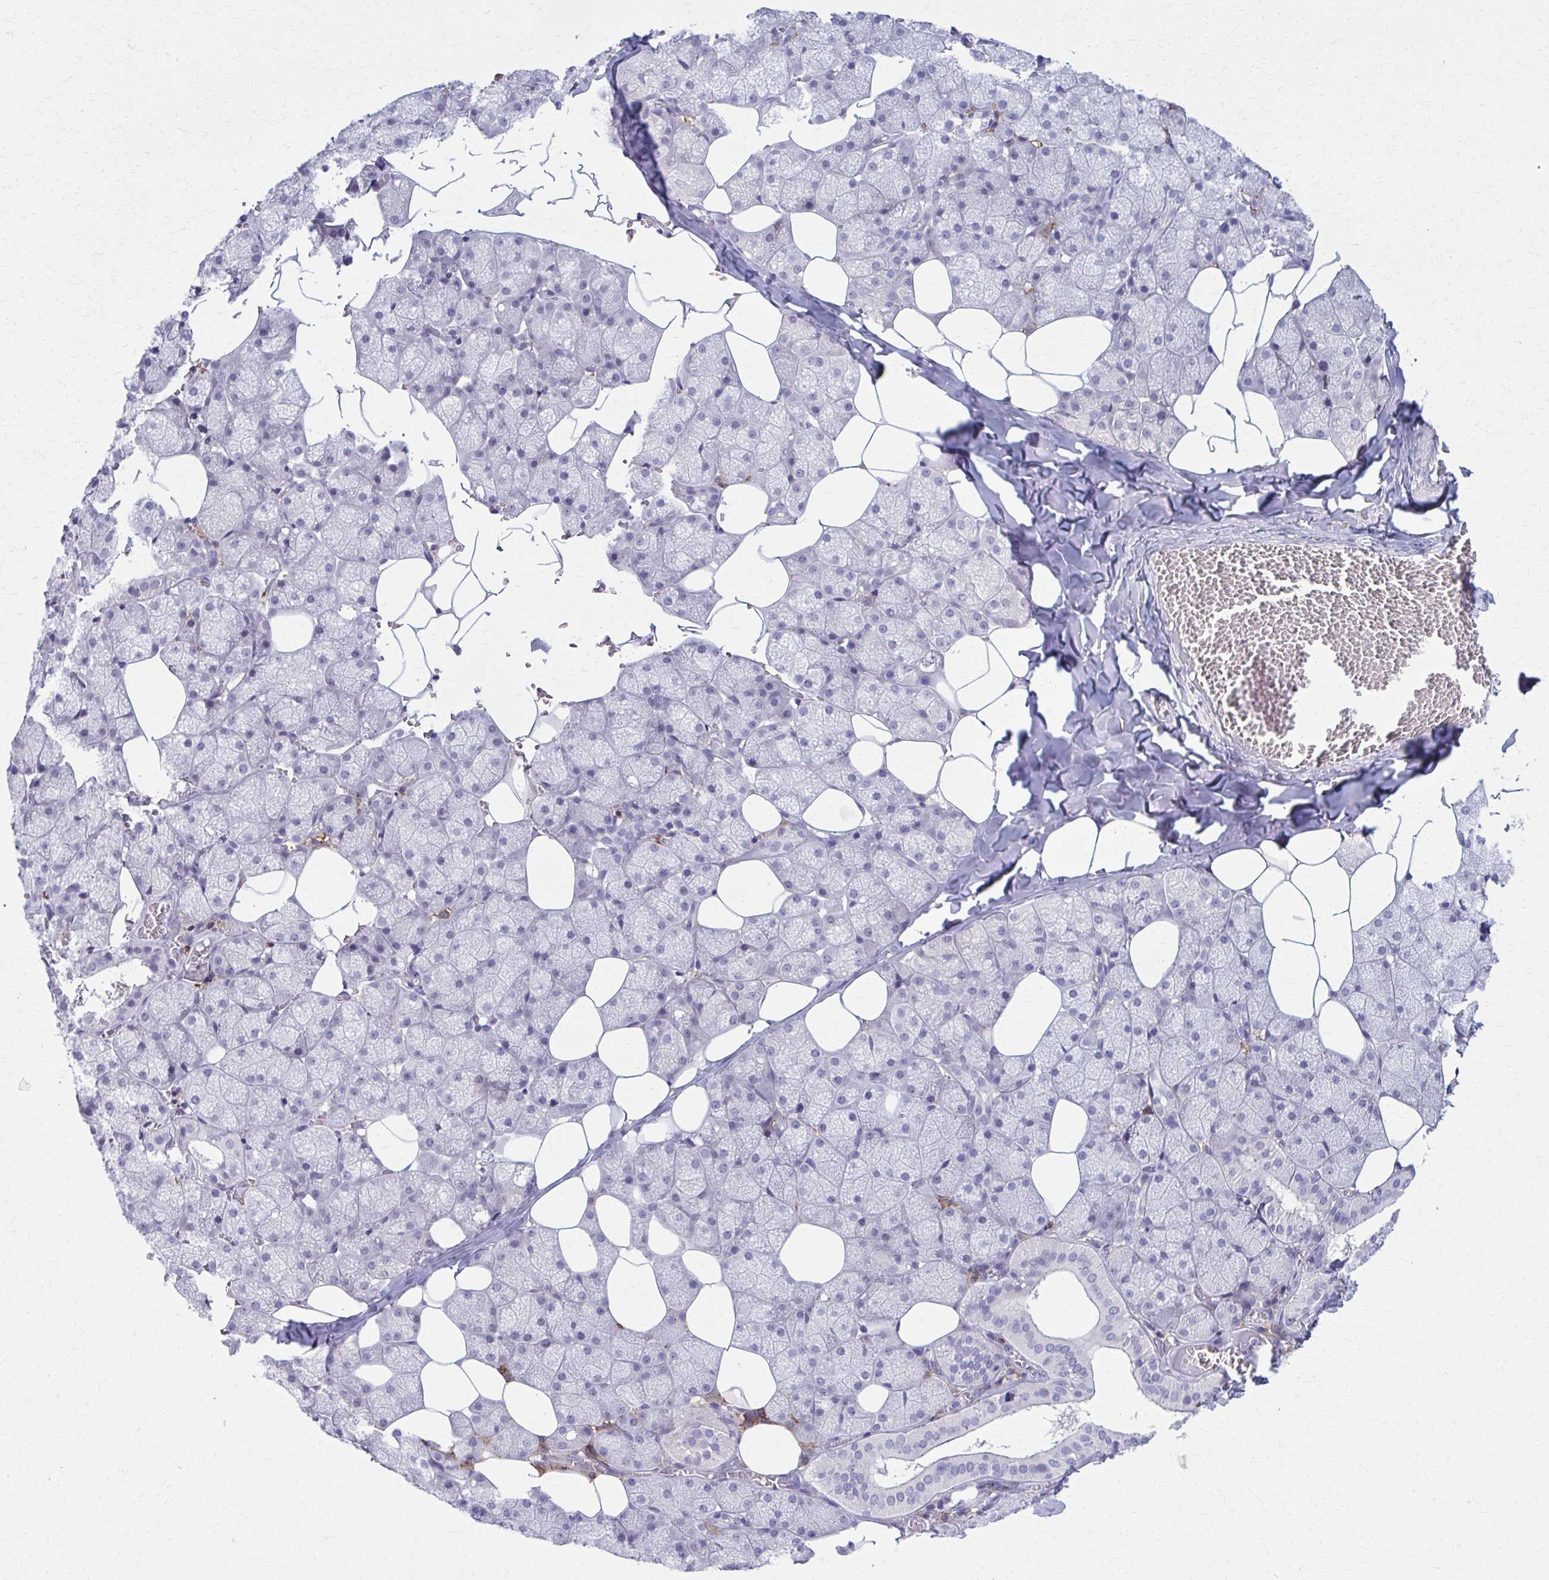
{"staining": {"intensity": "negative", "quantity": "none", "location": "none"}, "tissue": "salivary gland", "cell_type": "Glandular cells", "image_type": "normal", "snomed": [{"axis": "morphology", "description": "Normal tissue, NOS"}, {"axis": "topography", "description": "Salivary gland"}, {"axis": "topography", "description": "Peripheral nerve tissue"}], "caption": "Image shows no protein expression in glandular cells of unremarkable salivary gland. (Brightfield microscopy of DAB (3,3'-diaminobenzidine) immunohistochemistry (IHC) at high magnification).", "gene": "CD38", "patient": {"sex": "male", "age": 38}}